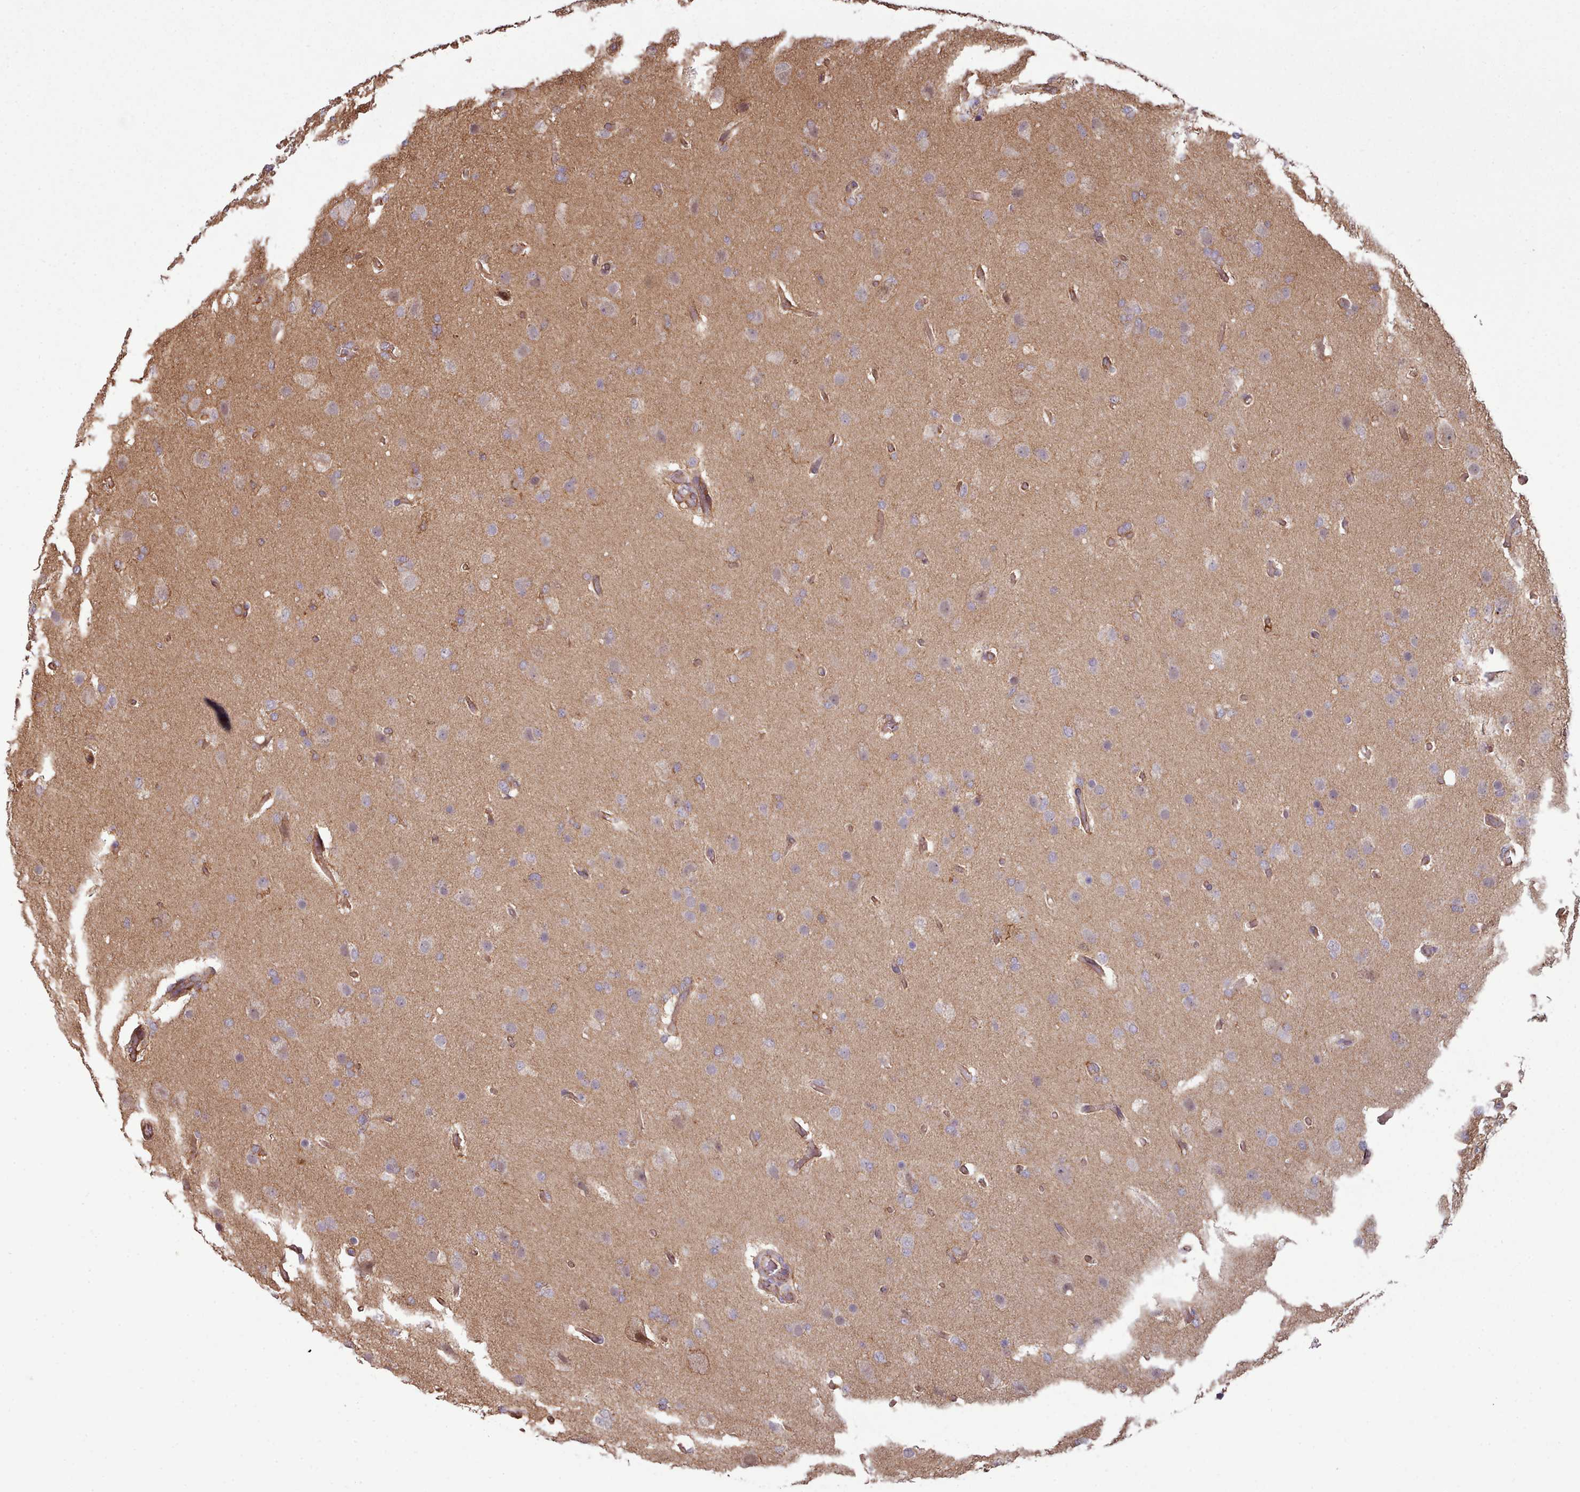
{"staining": {"intensity": "moderate", "quantity": "25%-75%", "location": "cytoplasmic/membranous"}, "tissue": "glioma", "cell_type": "Tumor cells", "image_type": "cancer", "snomed": [{"axis": "morphology", "description": "Glioma, malignant, High grade"}, {"axis": "topography", "description": "Brain"}], "caption": "A high-resolution micrograph shows immunohistochemistry (IHC) staining of malignant glioma (high-grade), which displays moderate cytoplasmic/membranous positivity in about 25%-75% of tumor cells.", "gene": "MRPL46", "patient": {"sex": "female", "age": 74}}